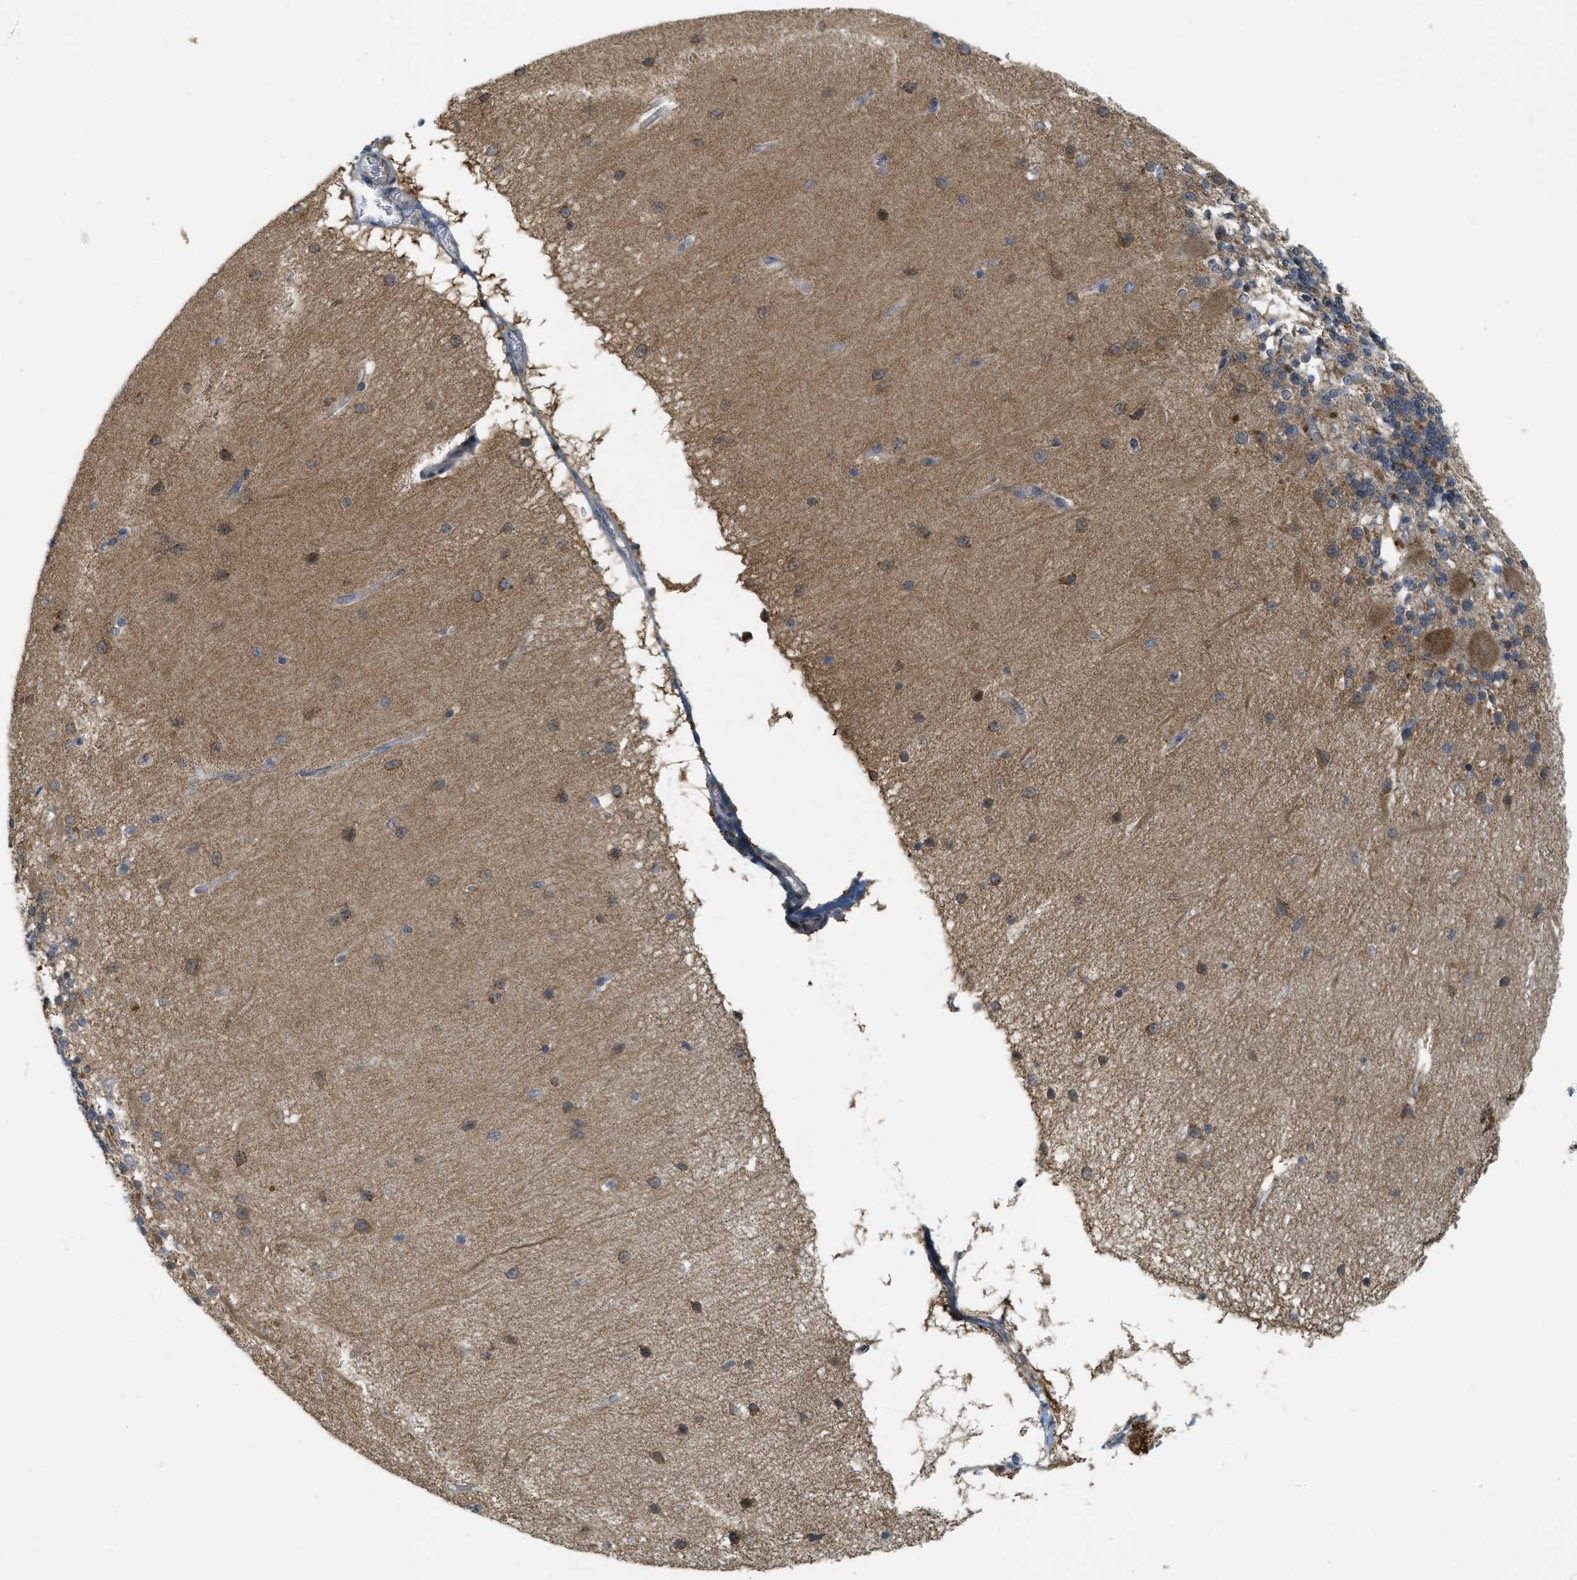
{"staining": {"intensity": "negative", "quantity": "none", "location": "none"}, "tissue": "cerebellum", "cell_type": "Cells in granular layer", "image_type": "normal", "snomed": [{"axis": "morphology", "description": "Normal tissue, NOS"}, {"axis": "topography", "description": "Cerebellum"}], "caption": "Cerebellum stained for a protein using immunohistochemistry (IHC) shows no expression cells in granular layer.", "gene": "PRKD1", "patient": {"sex": "female", "age": 54}}